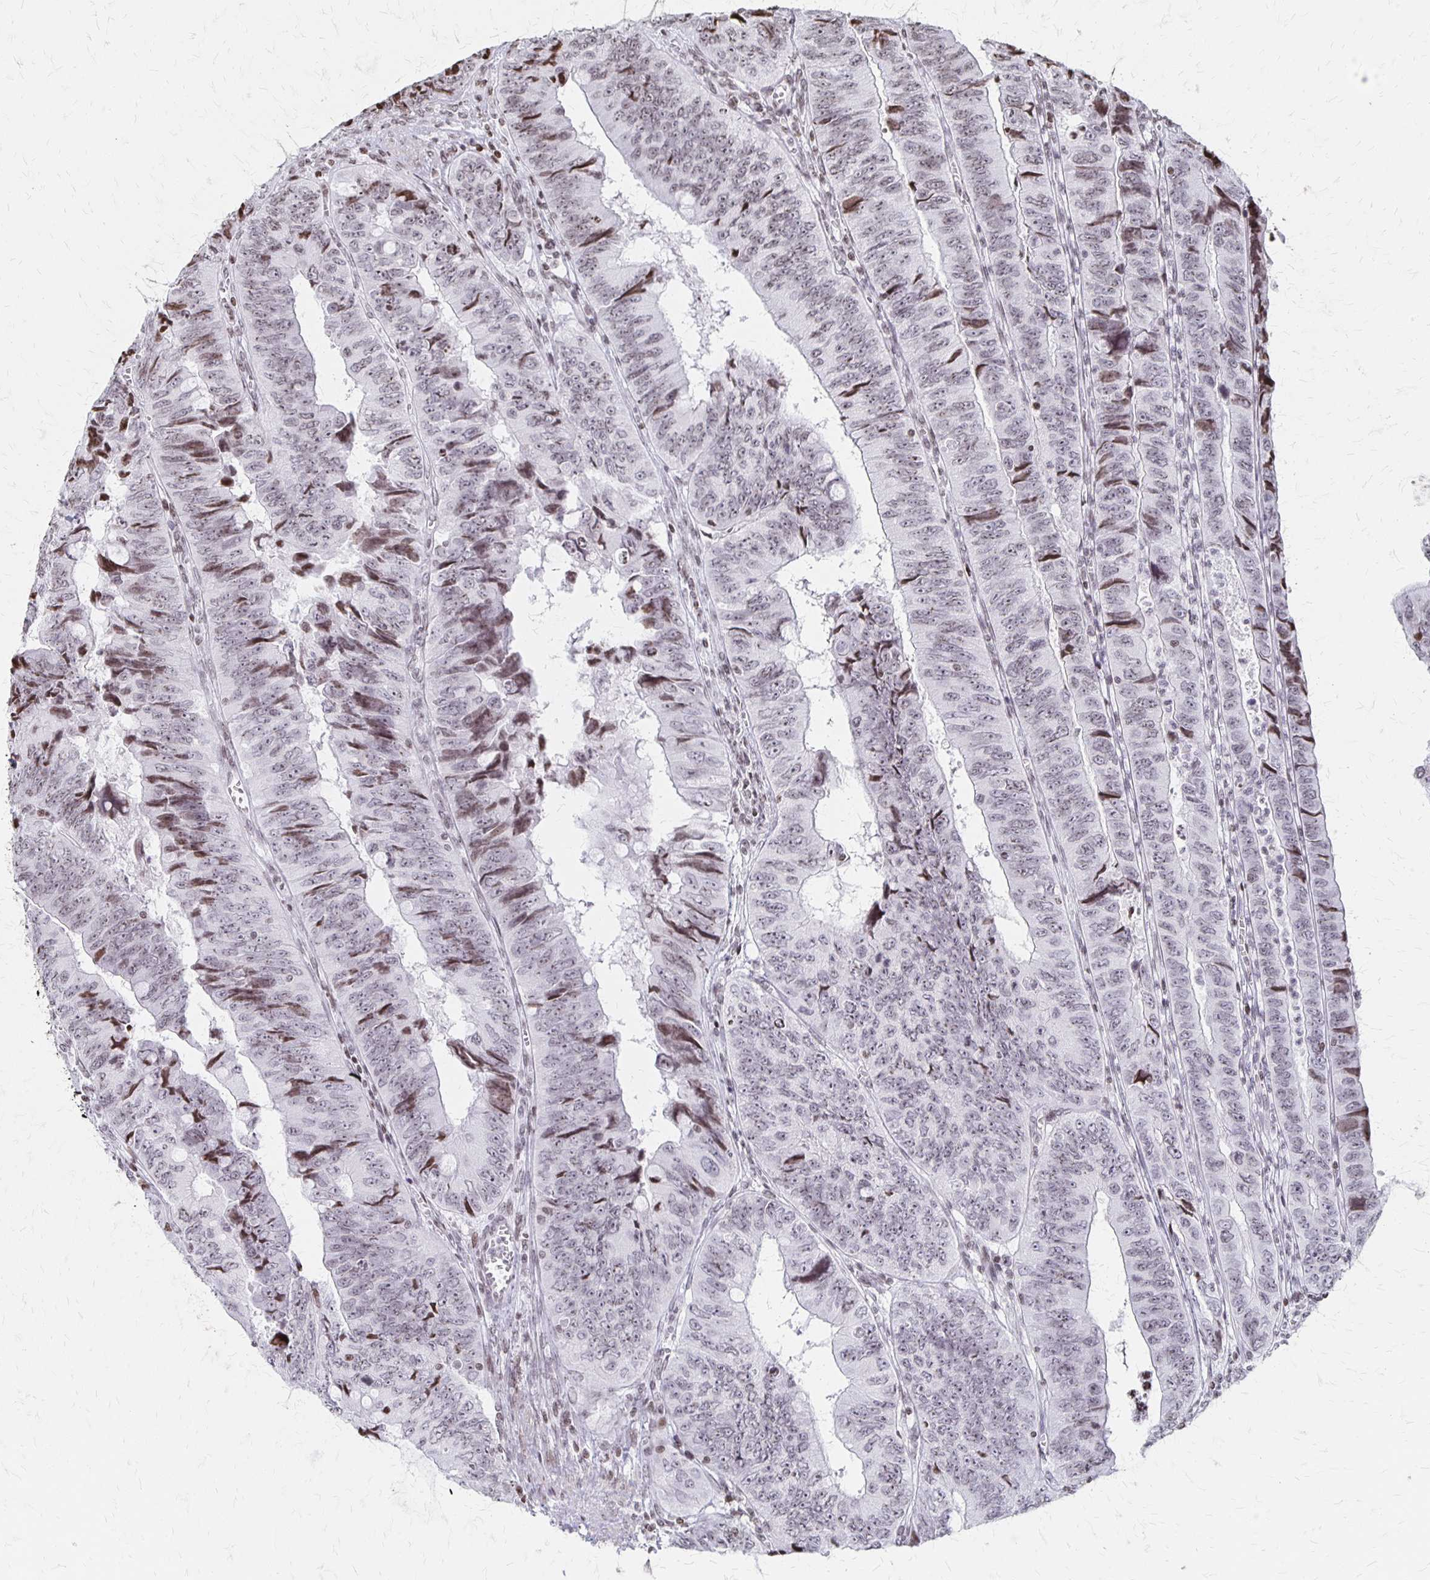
{"staining": {"intensity": "weak", "quantity": "<25%", "location": "nuclear"}, "tissue": "colorectal cancer", "cell_type": "Tumor cells", "image_type": "cancer", "snomed": [{"axis": "morphology", "description": "Adenocarcinoma, NOS"}, {"axis": "topography", "description": "Colon"}], "caption": "Tumor cells are negative for brown protein staining in colorectal cancer (adenocarcinoma). (Brightfield microscopy of DAB immunohistochemistry at high magnification).", "gene": "ZNF280C", "patient": {"sex": "female", "age": 84}}